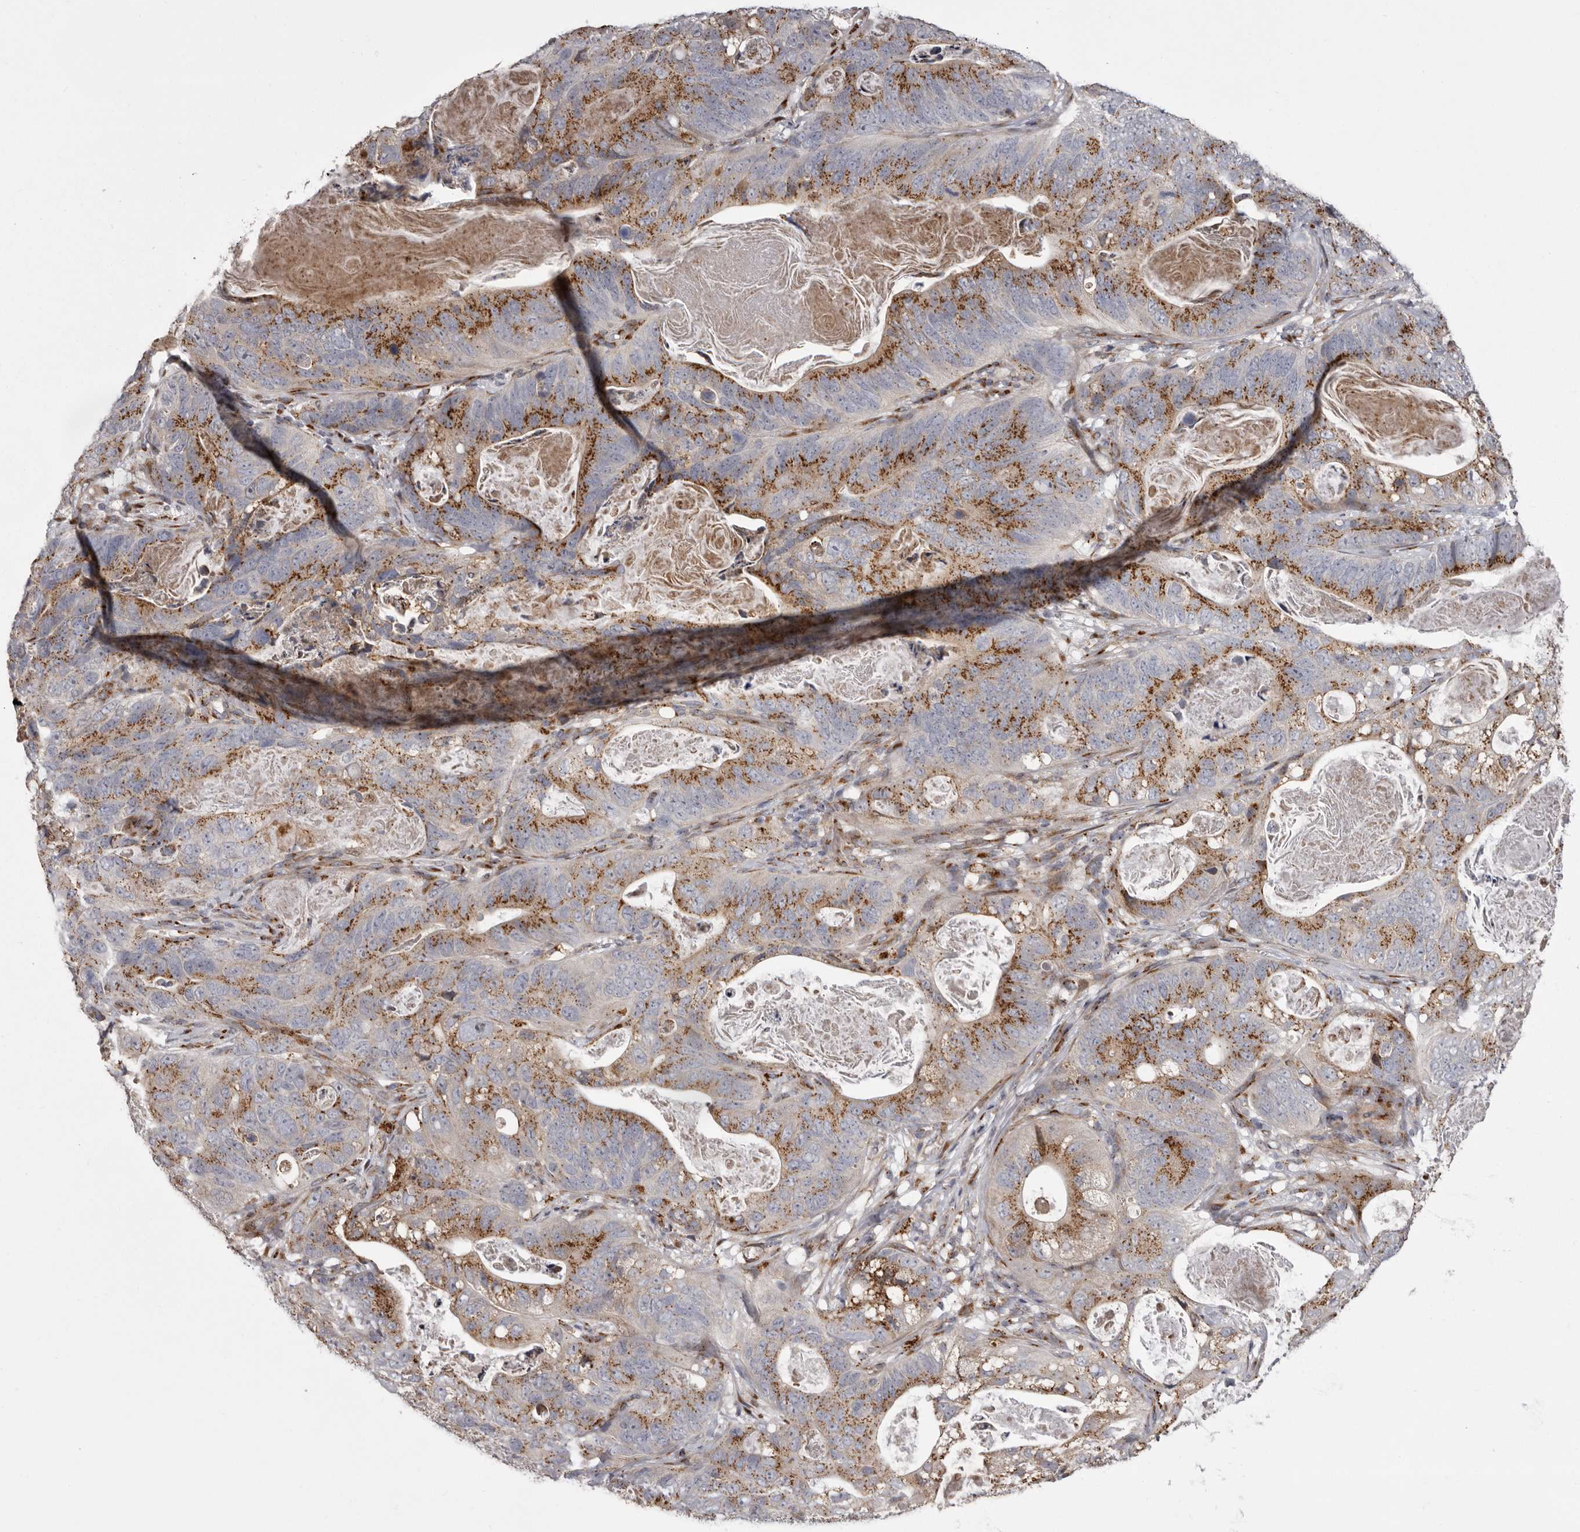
{"staining": {"intensity": "moderate", "quantity": ">75%", "location": "cytoplasmic/membranous"}, "tissue": "stomach cancer", "cell_type": "Tumor cells", "image_type": "cancer", "snomed": [{"axis": "morphology", "description": "Normal tissue, NOS"}, {"axis": "morphology", "description": "Adenocarcinoma, NOS"}, {"axis": "topography", "description": "Stomach"}], "caption": "Protein staining of stomach cancer tissue shows moderate cytoplasmic/membranous expression in approximately >75% of tumor cells.", "gene": "WDR47", "patient": {"sex": "female", "age": 89}}